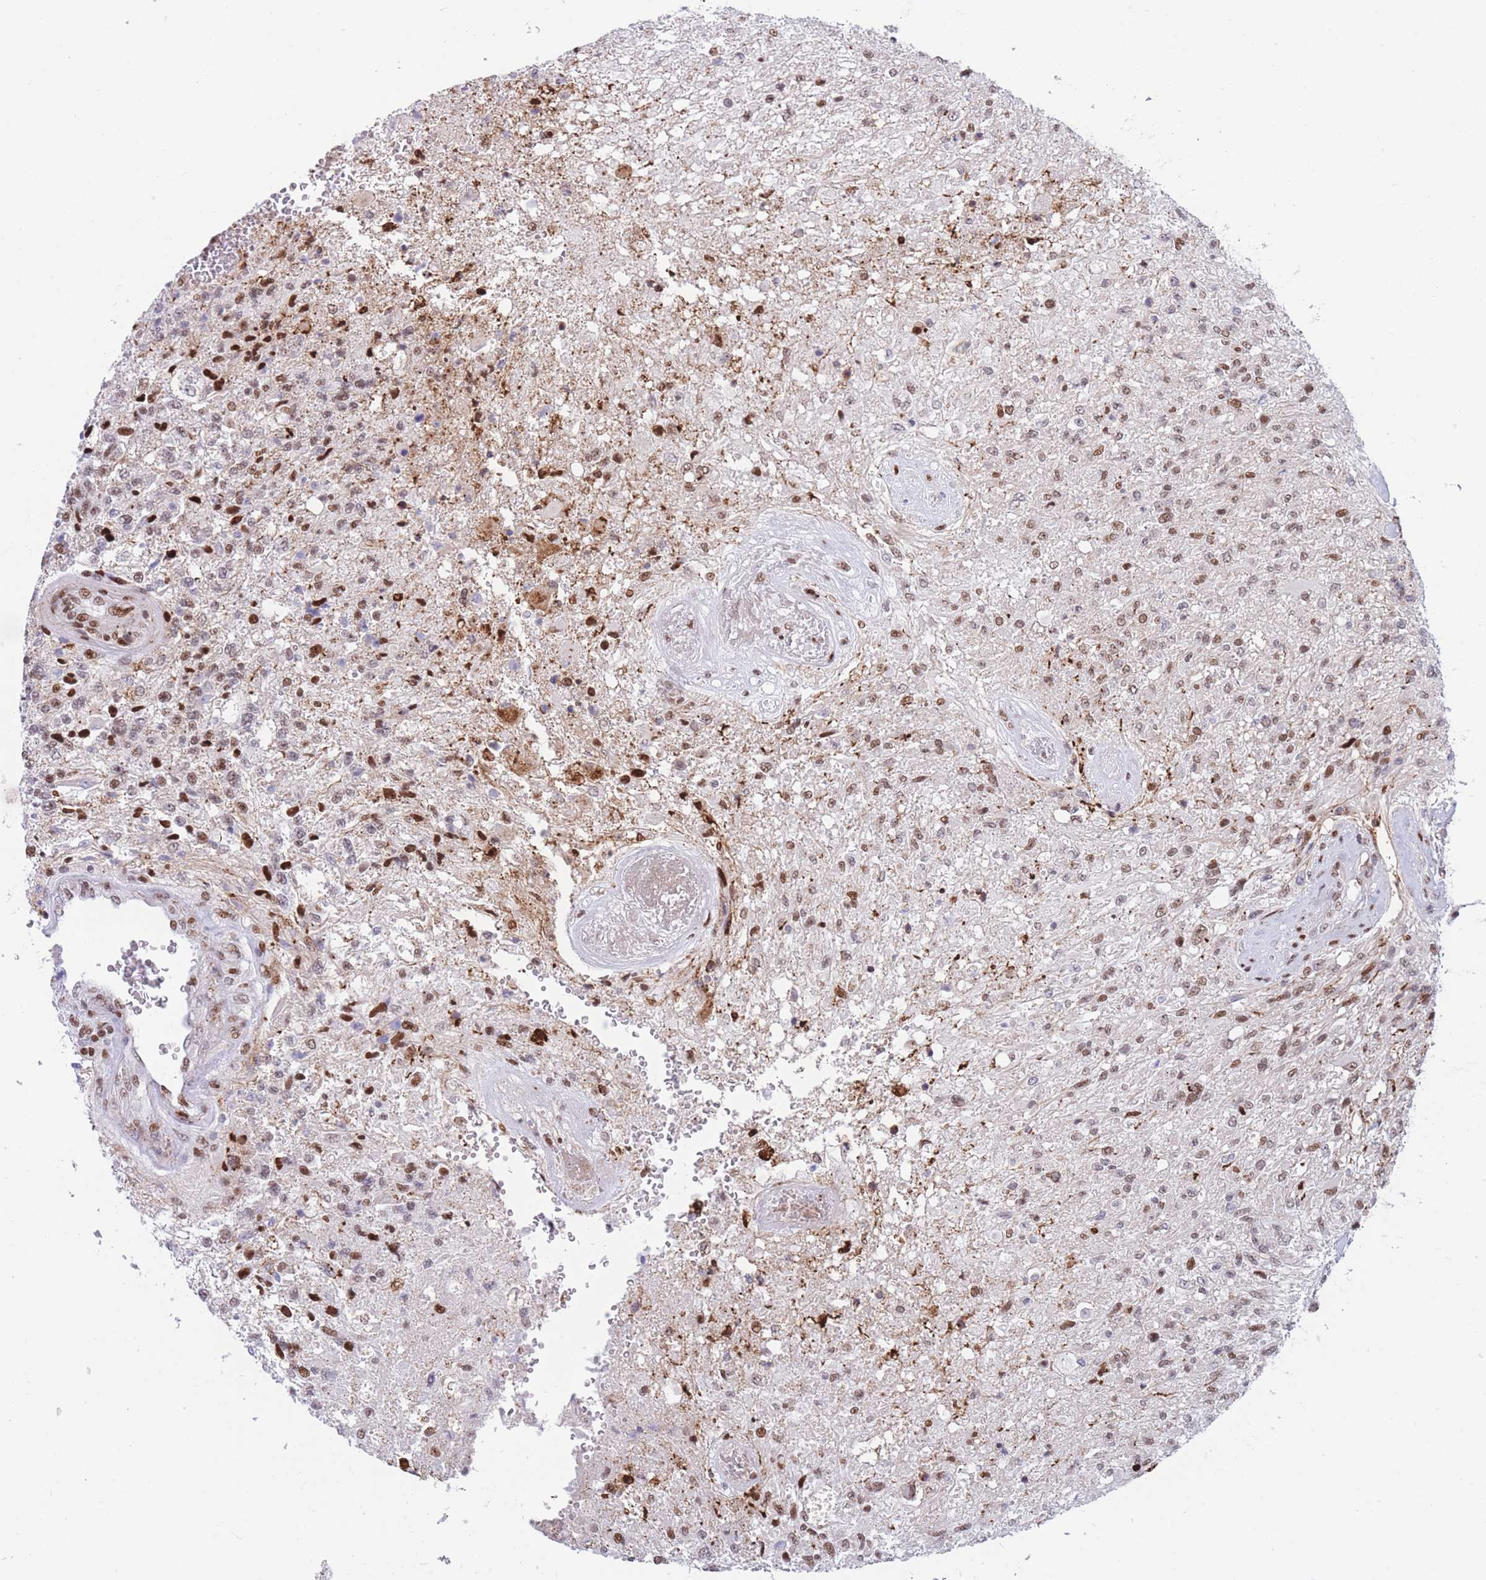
{"staining": {"intensity": "strong", "quantity": "<25%", "location": "nuclear"}, "tissue": "glioma", "cell_type": "Tumor cells", "image_type": "cancer", "snomed": [{"axis": "morphology", "description": "Glioma, malignant, High grade"}, {"axis": "topography", "description": "Brain"}], "caption": "Immunohistochemical staining of human glioma shows medium levels of strong nuclear protein positivity in approximately <25% of tumor cells.", "gene": "DNAJC3", "patient": {"sex": "male", "age": 56}}